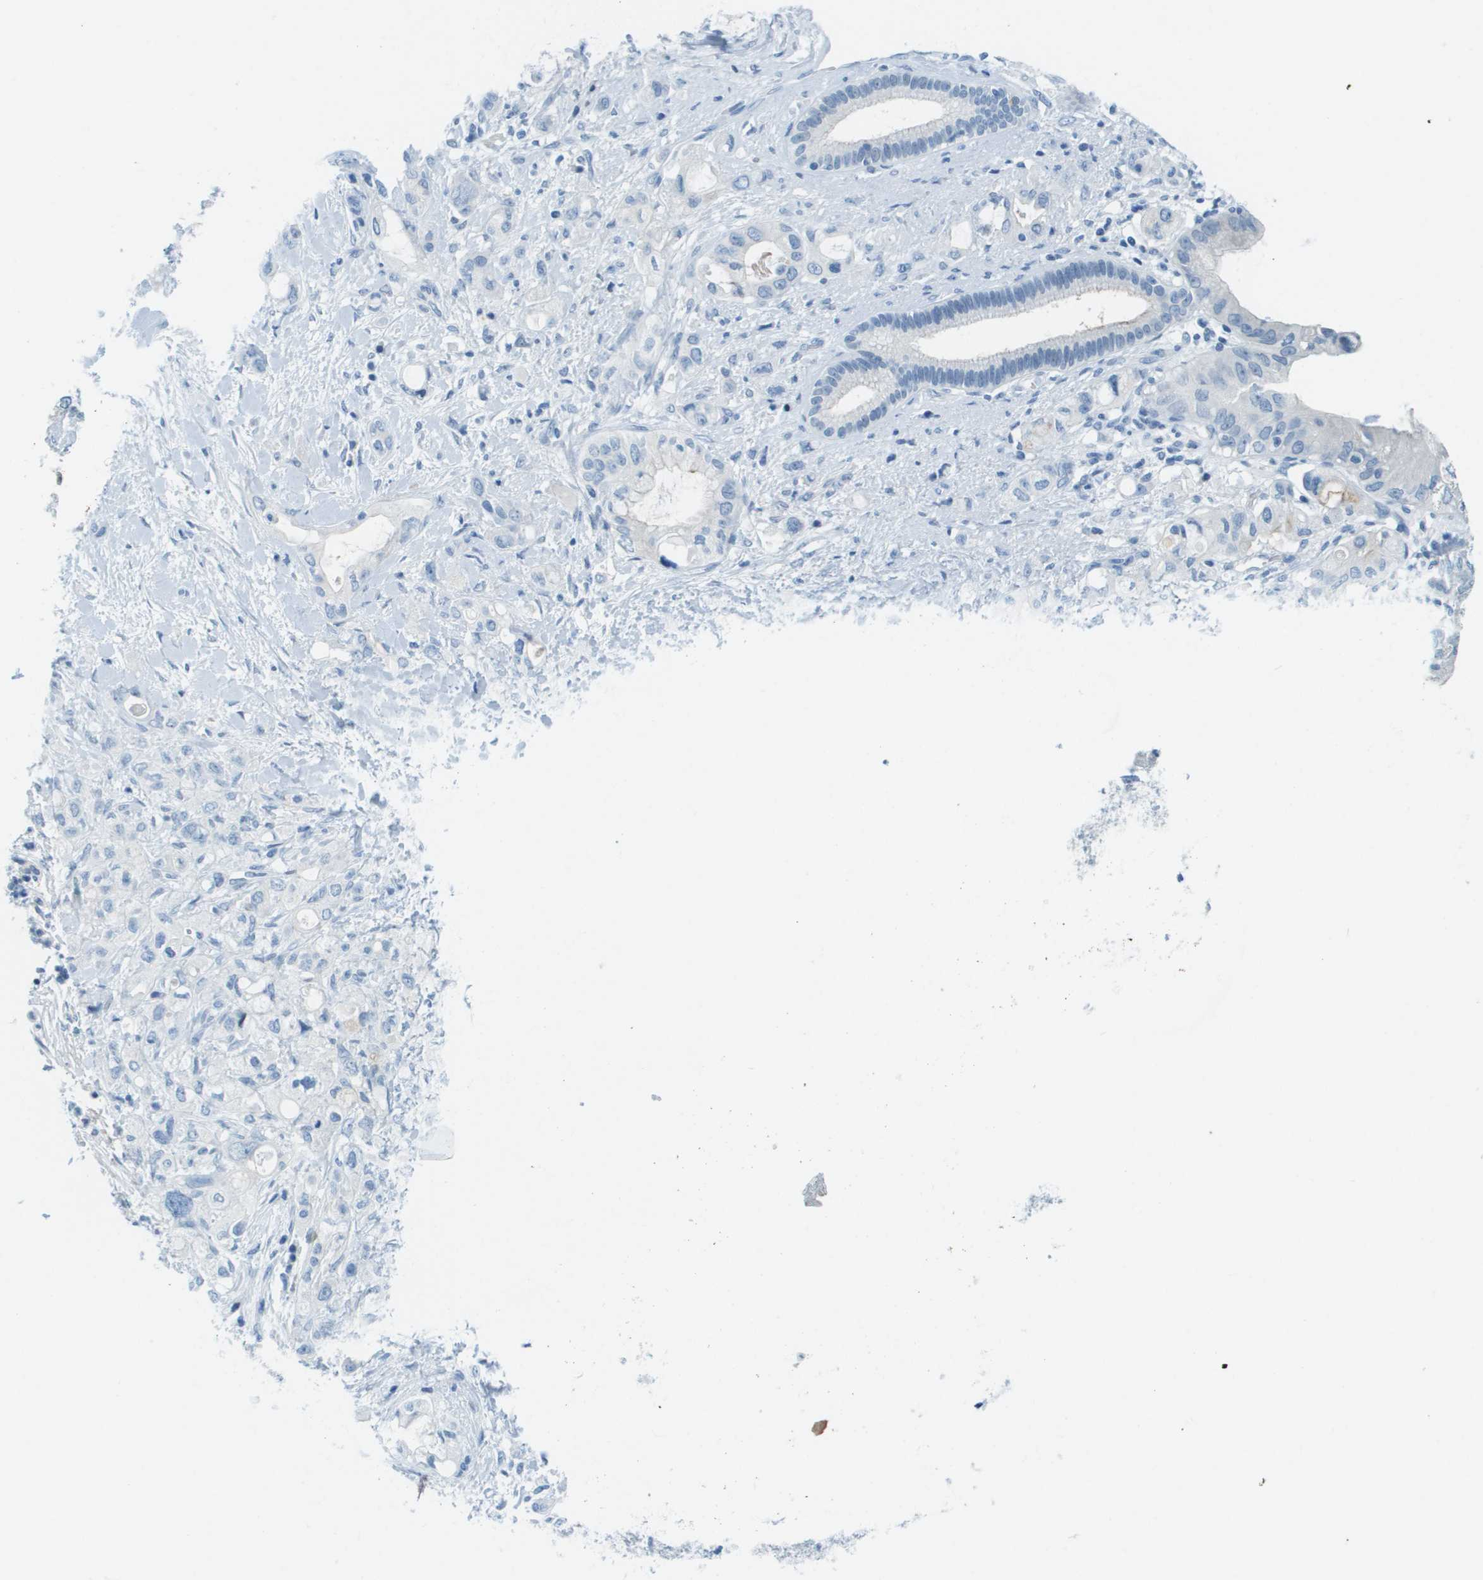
{"staining": {"intensity": "negative", "quantity": "none", "location": "none"}, "tissue": "pancreatic cancer", "cell_type": "Tumor cells", "image_type": "cancer", "snomed": [{"axis": "morphology", "description": "Adenocarcinoma, NOS"}, {"axis": "topography", "description": "Pancreas"}], "caption": "There is no significant staining in tumor cells of pancreatic cancer. Nuclei are stained in blue.", "gene": "CDHR2", "patient": {"sex": "female", "age": 56}}